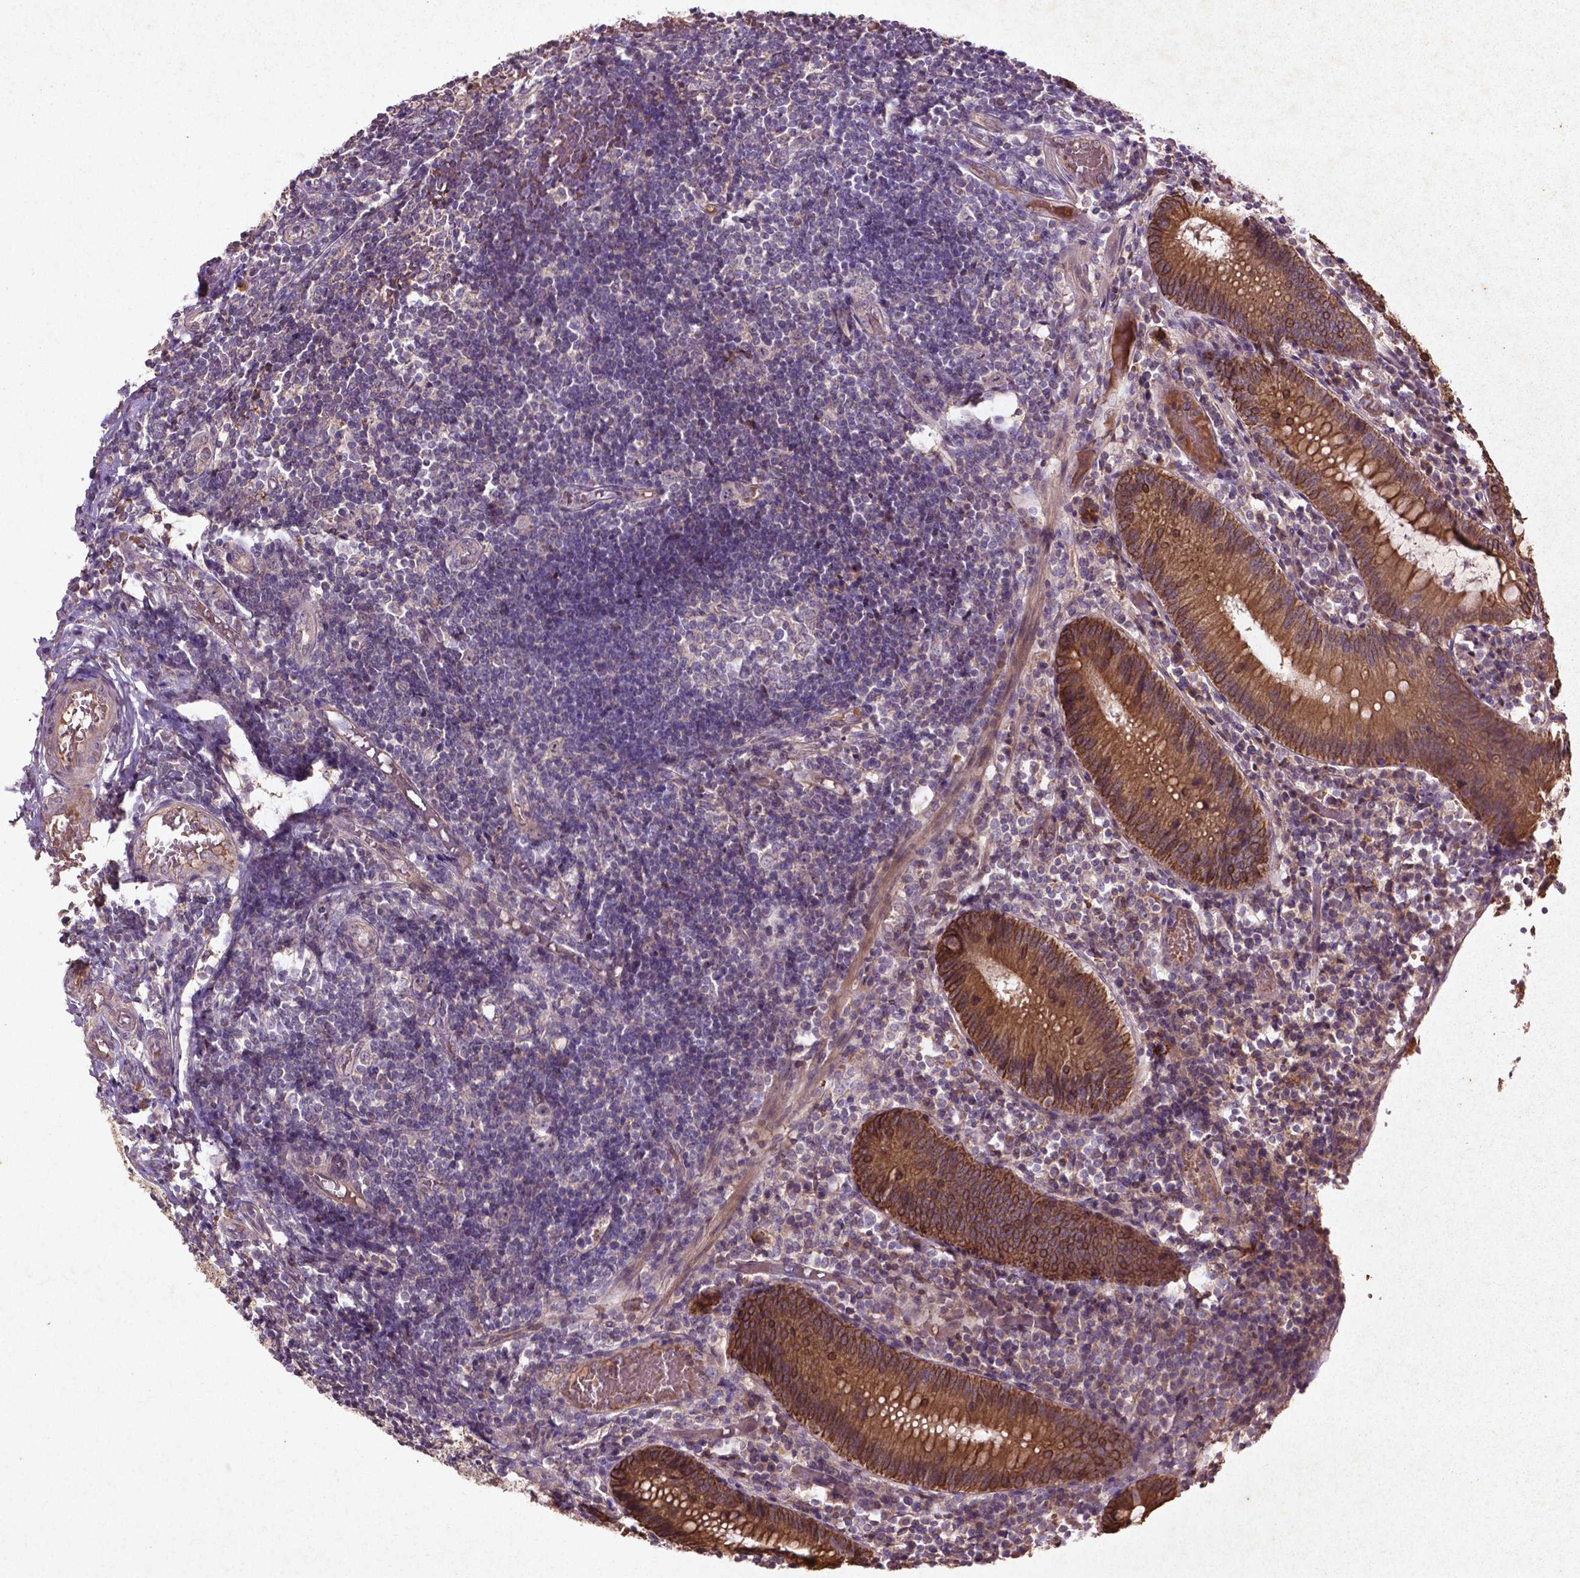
{"staining": {"intensity": "moderate", "quantity": ">75%", "location": "cytoplasmic/membranous"}, "tissue": "appendix", "cell_type": "Glandular cells", "image_type": "normal", "snomed": [{"axis": "morphology", "description": "Normal tissue, NOS"}, {"axis": "topography", "description": "Appendix"}], "caption": "A photomicrograph of human appendix stained for a protein displays moderate cytoplasmic/membranous brown staining in glandular cells. (Brightfield microscopy of DAB IHC at high magnification).", "gene": "COQ2", "patient": {"sex": "female", "age": 32}}